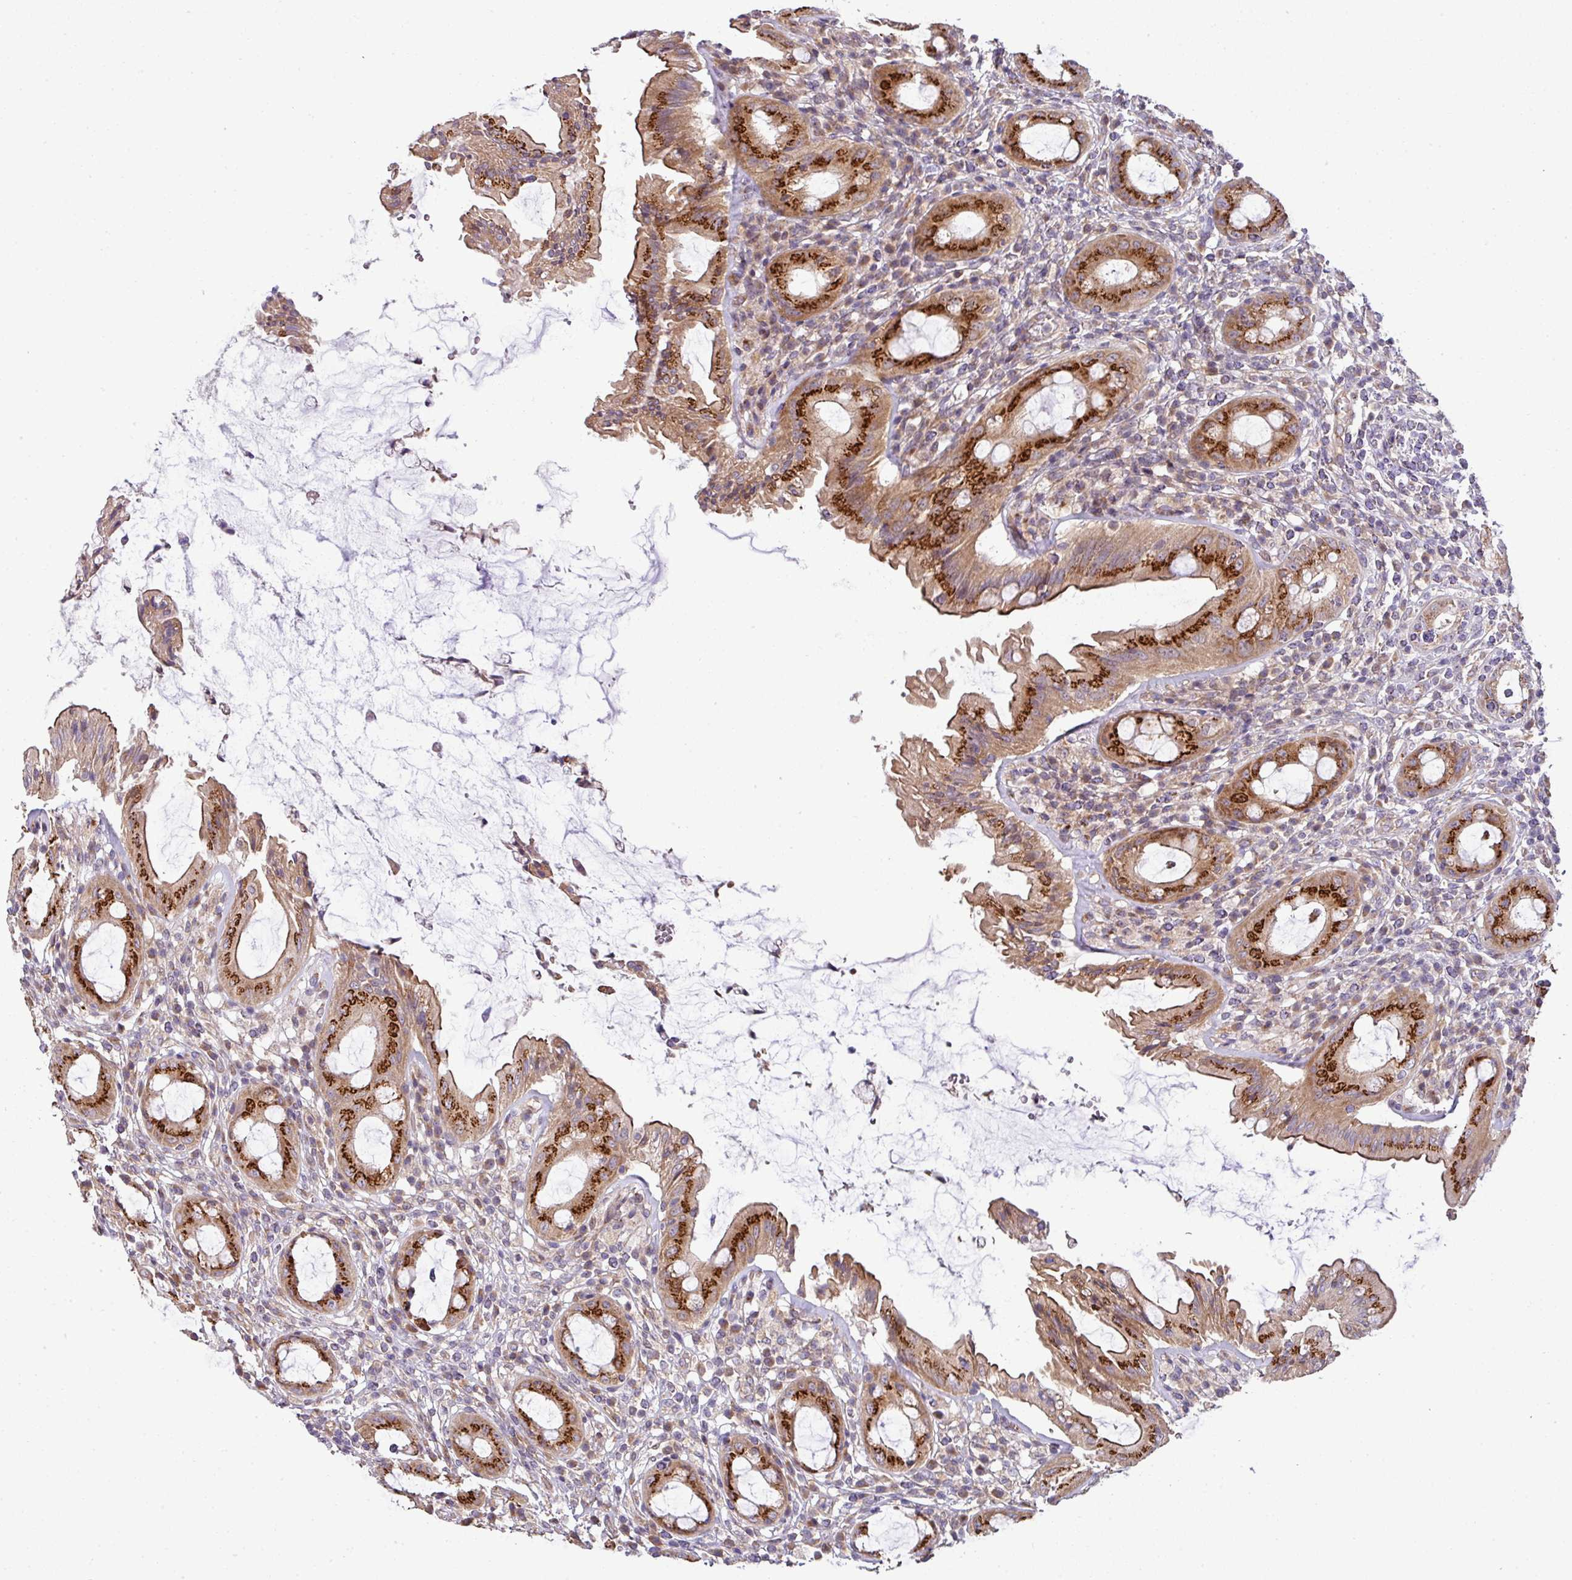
{"staining": {"intensity": "strong", "quantity": ">75%", "location": "cytoplasmic/membranous"}, "tissue": "rectum", "cell_type": "Glandular cells", "image_type": "normal", "snomed": [{"axis": "morphology", "description": "Normal tissue, NOS"}, {"axis": "topography", "description": "Rectum"}], "caption": "Human rectum stained with a brown dye exhibits strong cytoplasmic/membranous positive staining in about >75% of glandular cells.", "gene": "TIMMDC1", "patient": {"sex": "female", "age": 57}}